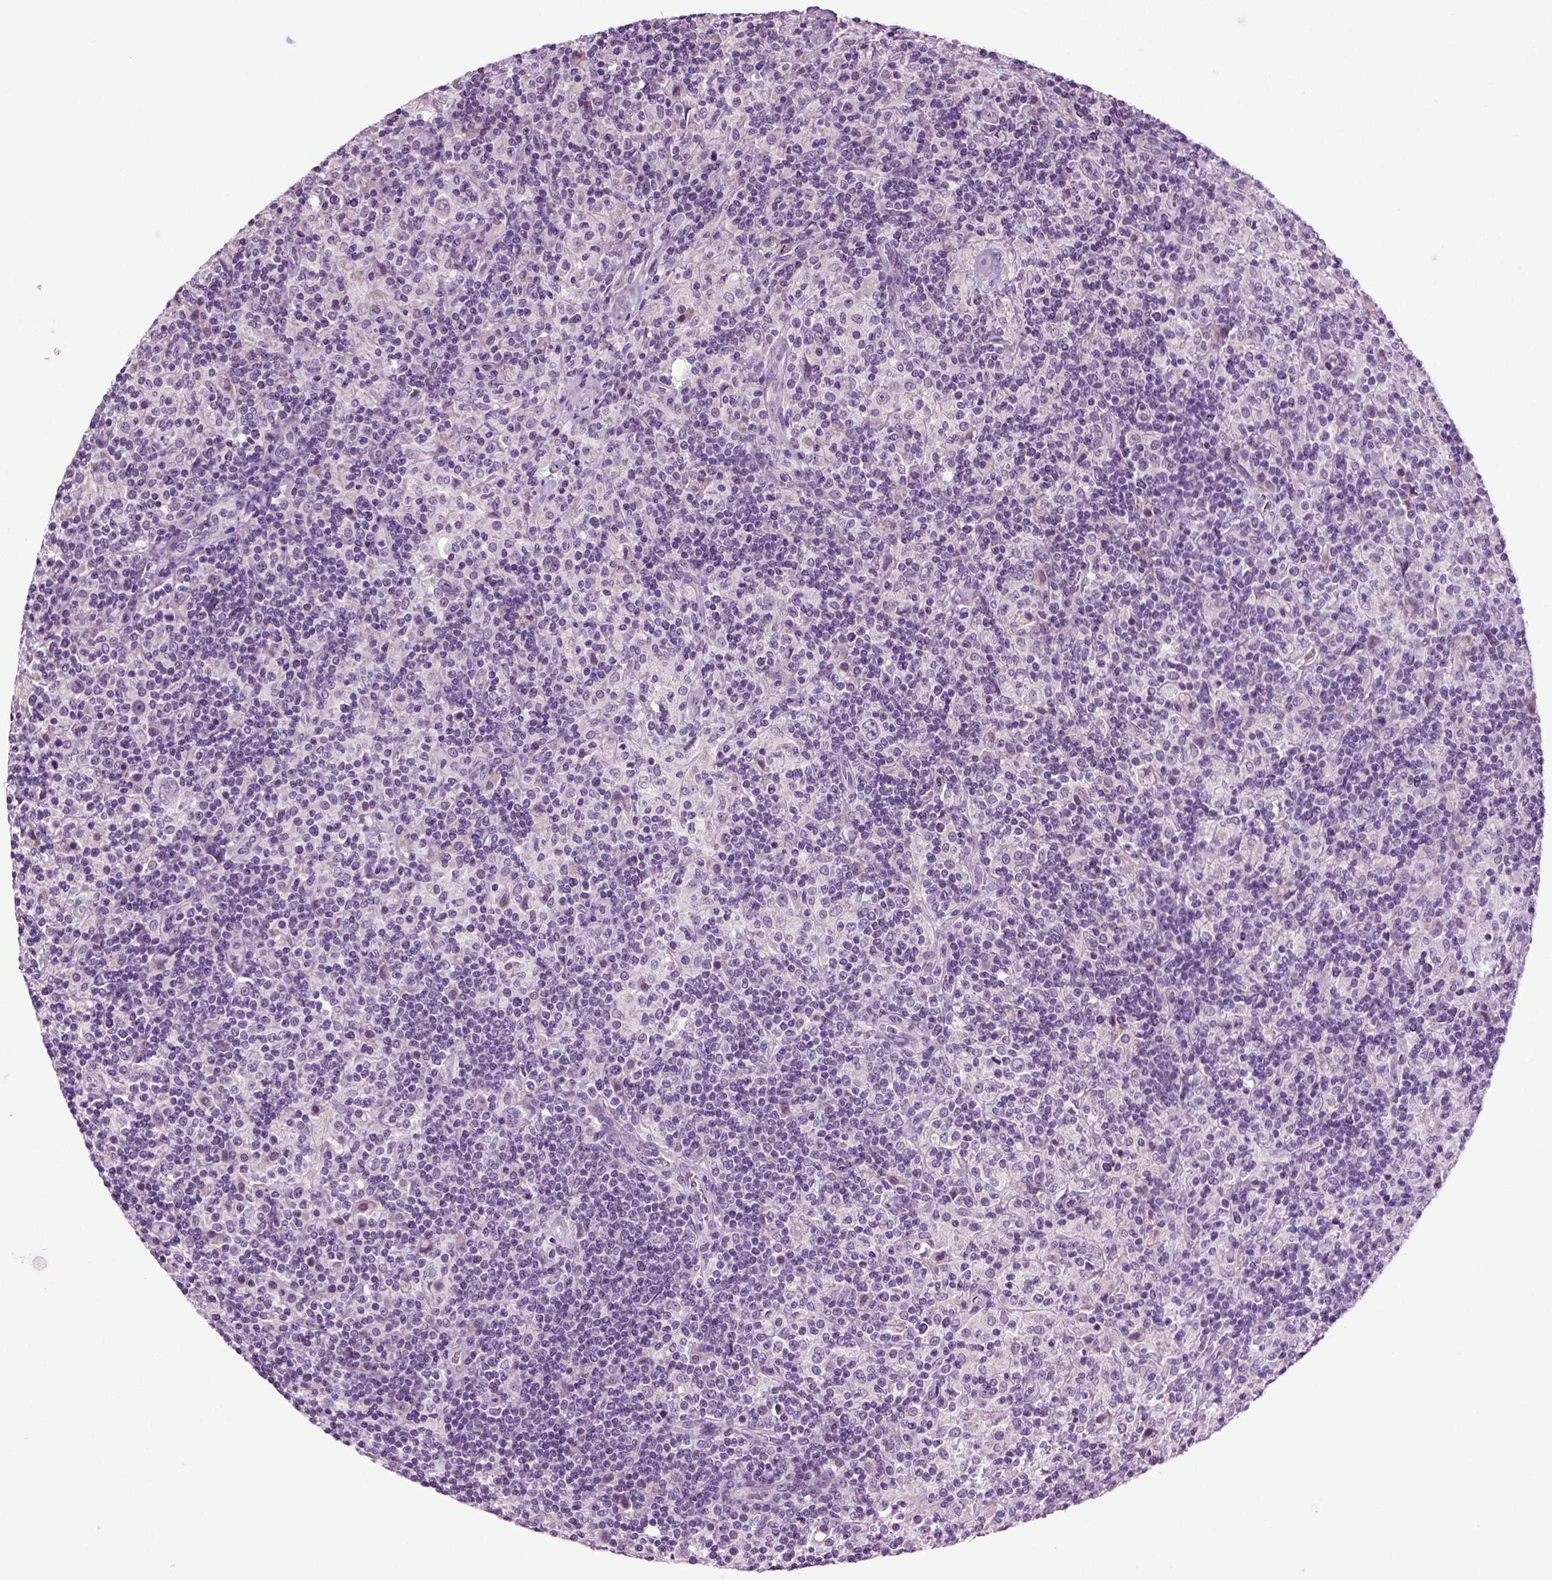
{"staining": {"intensity": "negative", "quantity": "none", "location": "none"}, "tissue": "lymphoma", "cell_type": "Tumor cells", "image_type": "cancer", "snomed": [{"axis": "morphology", "description": "Hodgkin's disease, NOS"}, {"axis": "topography", "description": "Lymph node"}], "caption": "DAB immunohistochemical staining of Hodgkin's disease reveals no significant expression in tumor cells.", "gene": "SPATA17", "patient": {"sex": "male", "age": 70}}